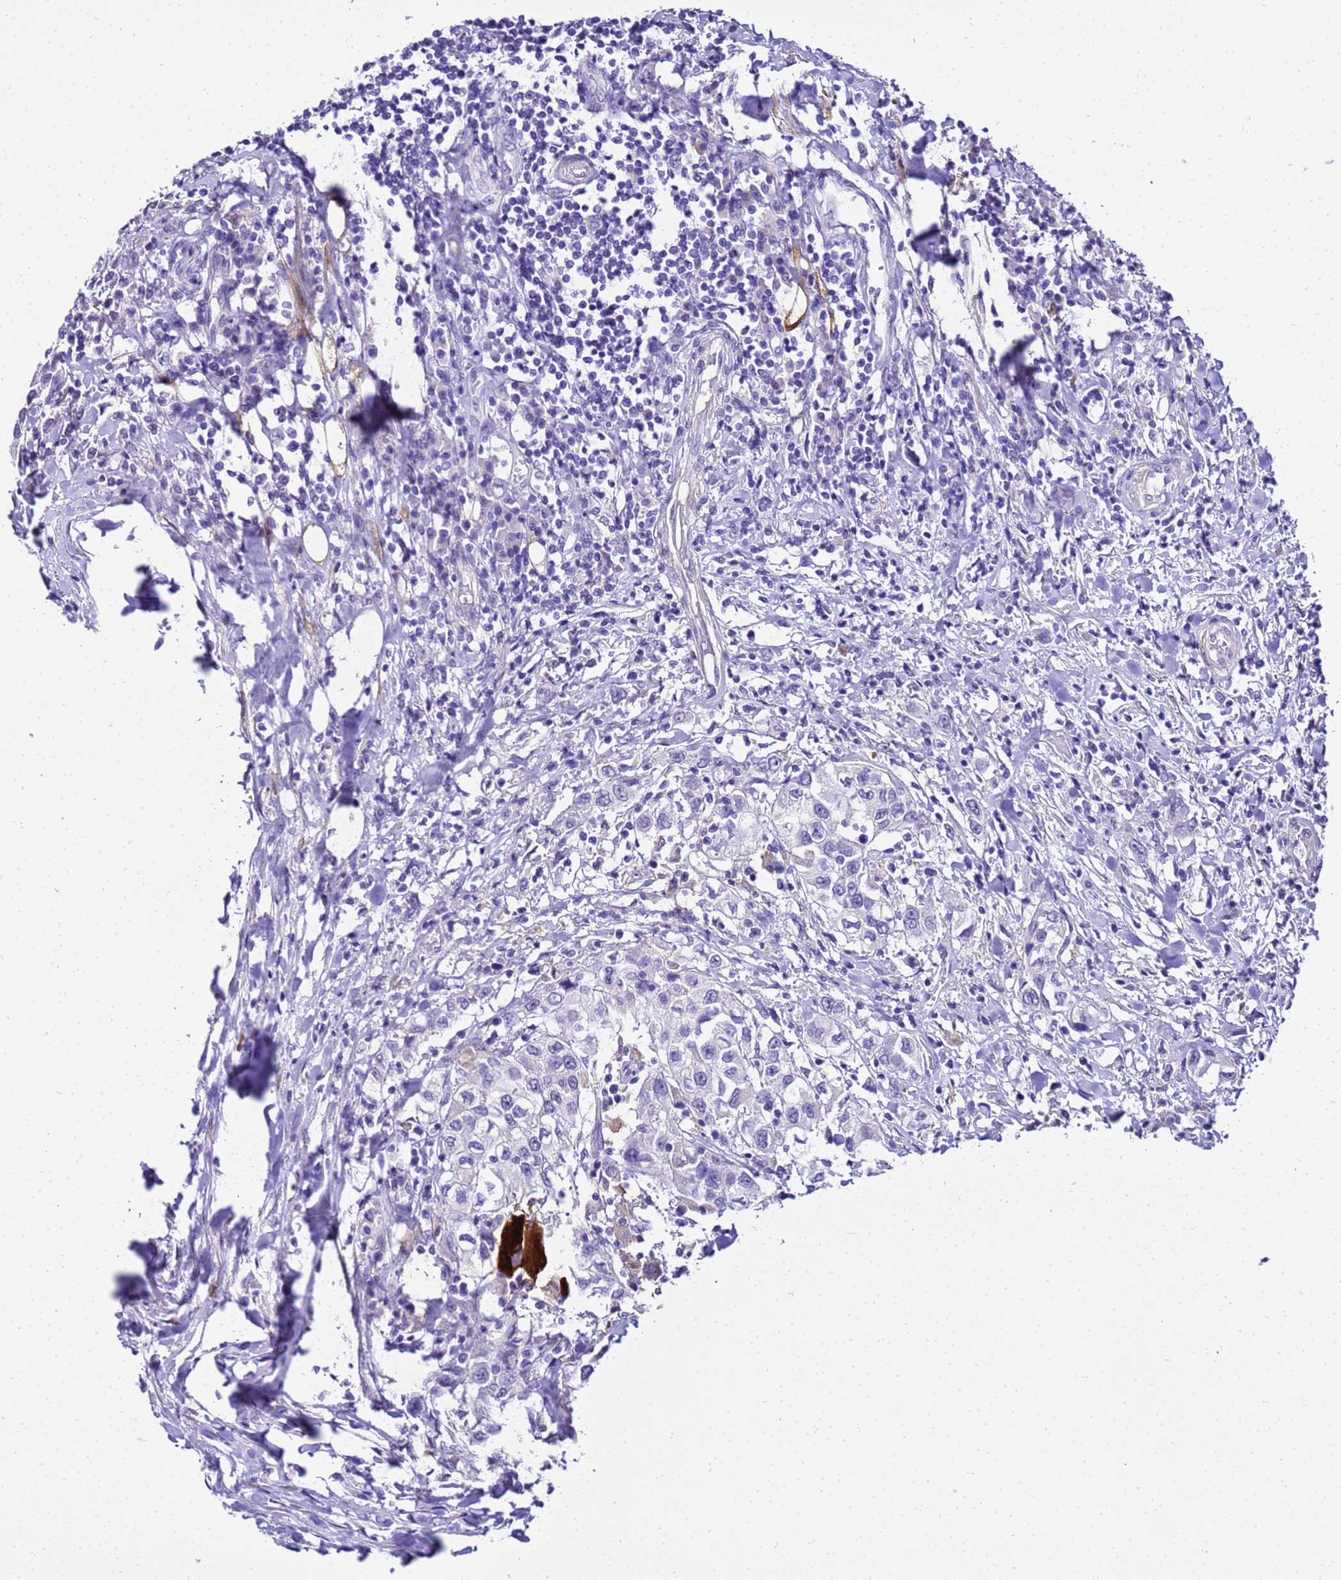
{"staining": {"intensity": "negative", "quantity": "none", "location": "none"}, "tissue": "urothelial cancer", "cell_type": "Tumor cells", "image_type": "cancer", "snomed": [{"axis": "morphology", "description": "Urothelial carcinoma, High grade"}, {"axis": "topography", "description": "Urinary bladder"}], "caption": "IHC of urothelial carcinoma (high-grade) displays no positivity in tumor cells.", "gene": "HSPB6", "patient": {"sex": "female", "age": 80}}